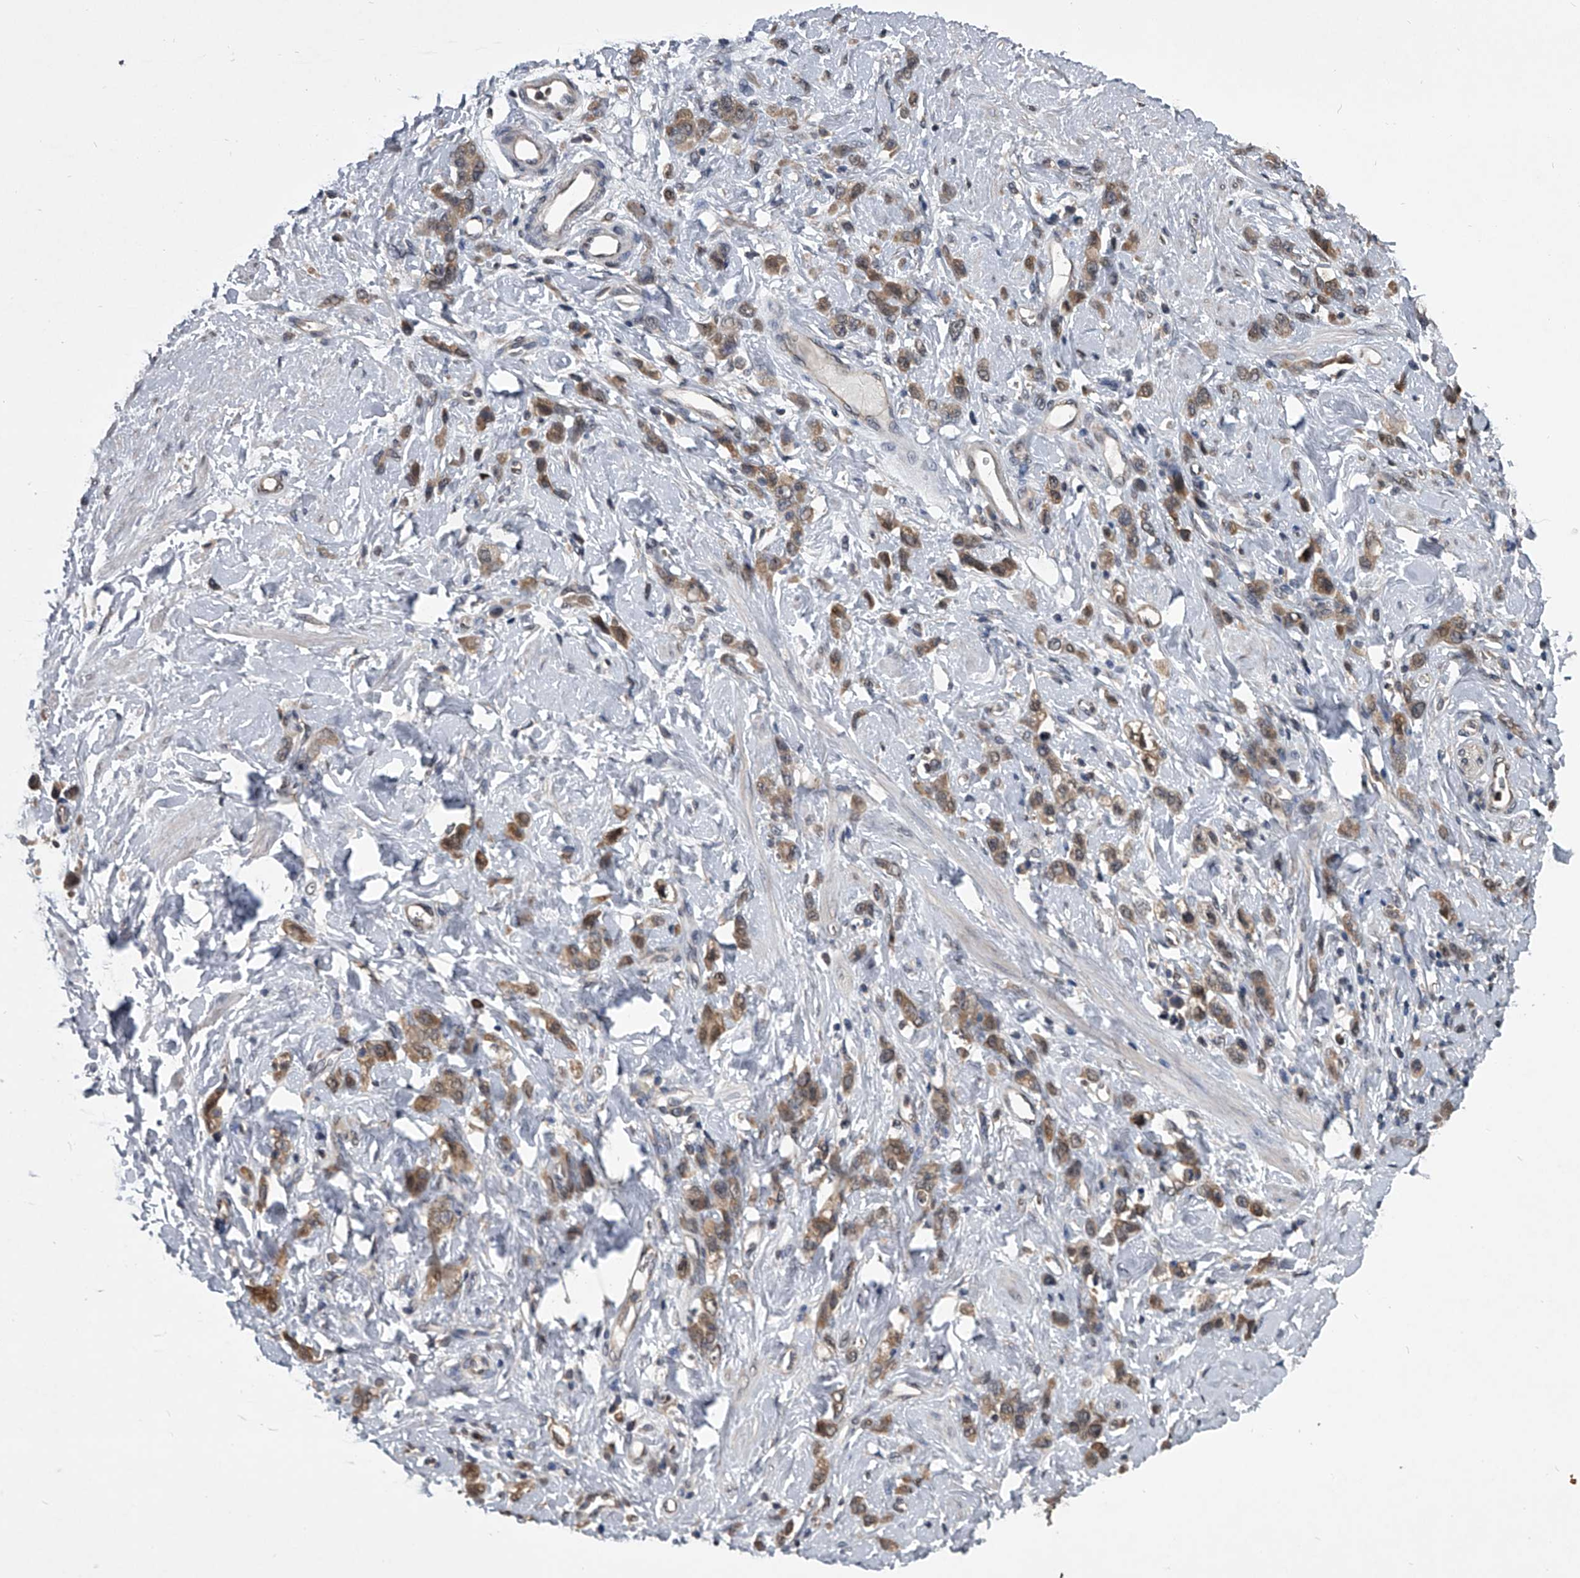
{"staining": {"intensity": "moderate", "quantity": ">75%", "location": "cytoplasmic/membranous"}, "tissue": "stomach cancer", "cell_type": "Tumor cells", "image_type": "cancer", "snomed": [{"axis": "morphology", "description": "Normal tissue, NOS"}, {"axis": "morphology", "description": "Adenocarcinoma, NOS"}, {"axis": "topography", "description": "Stomach"}], "caption": "An image of human stomach cancer stained for a protein displays moderate cytoplasmic/membranous brown staining in tumor cells. Nuclei are stained in blue.", "gene": "TSNAX", "patient": {"sex": "male", "age": 82}}